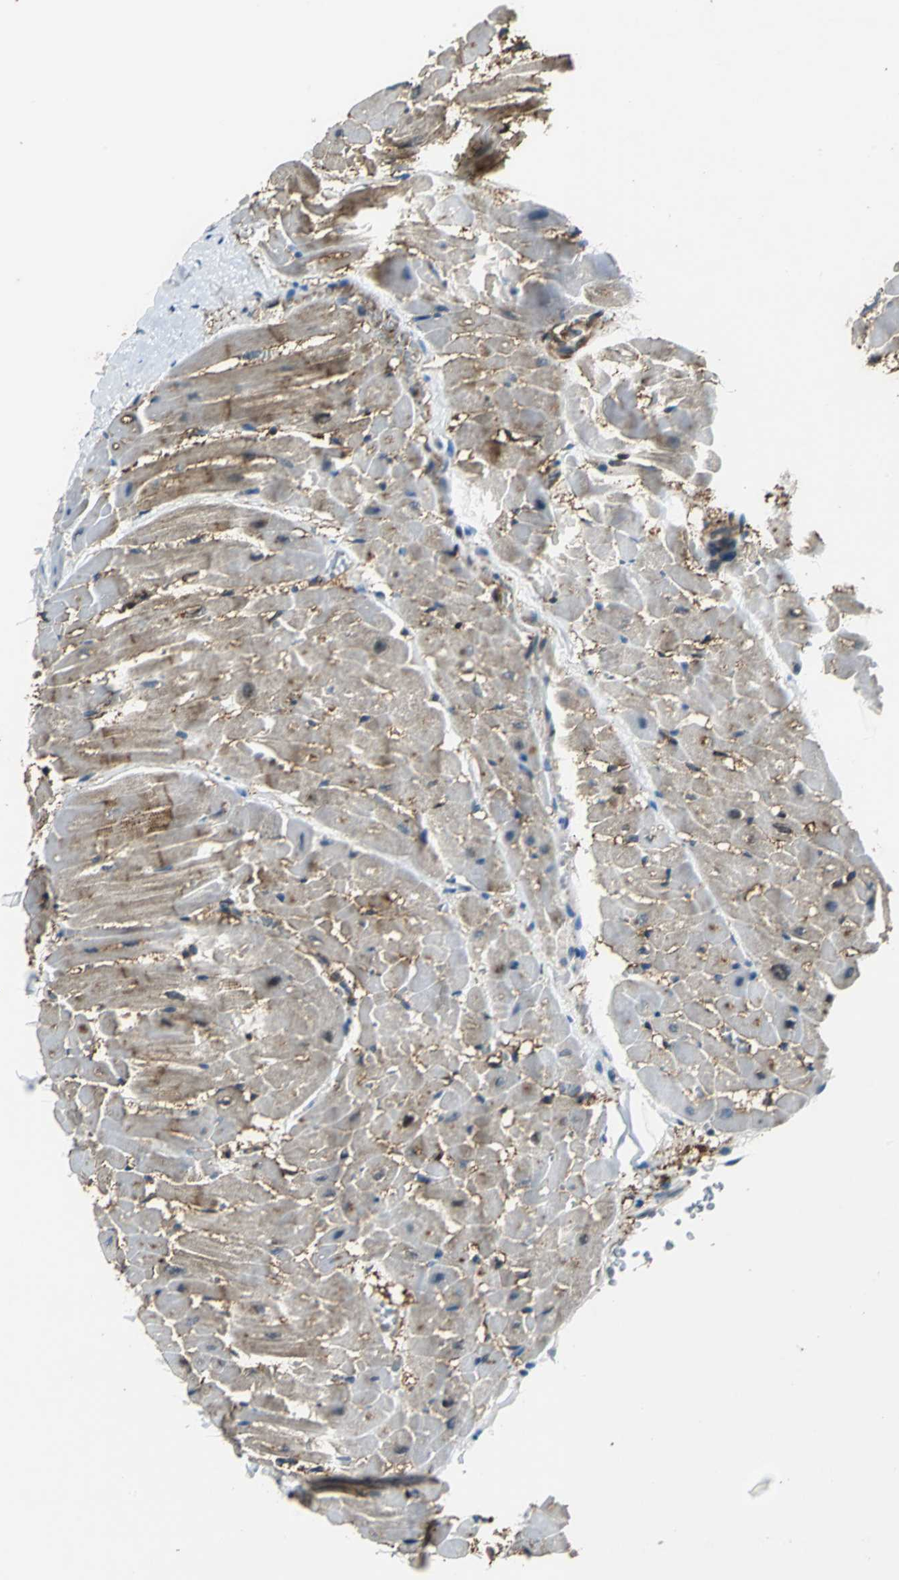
{"staining": {"intensity": "strong", "quantity": "25%-75%", "location": "cytoplasmic/membranous"}, "tissue": "heart muscle", "cell_type": "Cardiomyocytes", "image_type": "normal", "snomed": [{"axis": "morphology", "description": "Normal tissue, NOS"}, {"axis": "topography", "description": "Heart"}], "caption": "Protein positivity by immunohistochemistry (IHC) exhibits strong cytoplasmic/membranous positivity in about 25%-75% of cardiomyocytes in benign heart muscle.", "gene": "PARVA", "patient": {"sex": "male", "age": 45}}